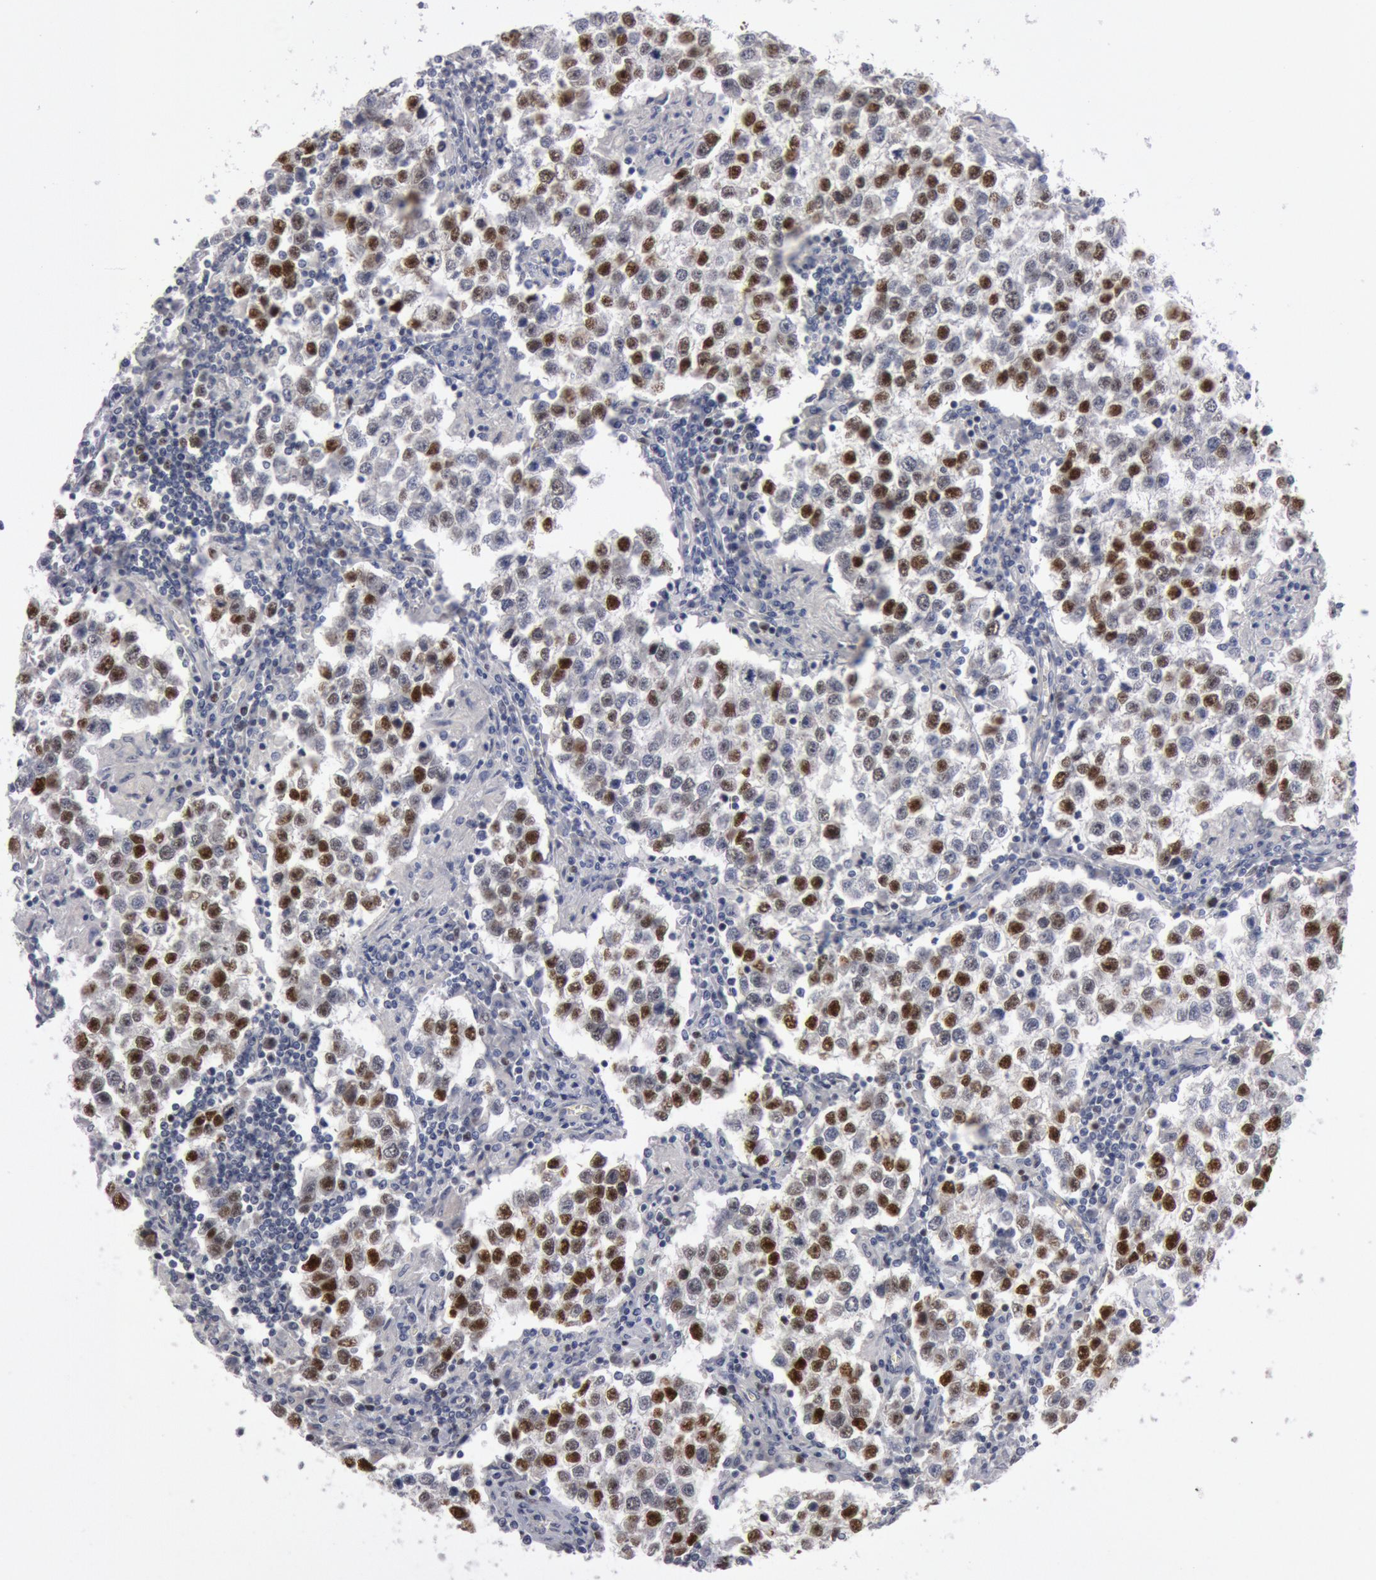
{"staining": {"intensity": "strong", "quantity": "25%-75%", "location": "nuclear"}, "tissue": "testis cancer", "cell_type": "Tumor cells", "image_type": "cancer", "snomed": [{"axis": "morphology", "description": "Seminoma, NOS"}, {"axis": "topography", "description": "Testis"}], "caption": "This histopathology image demonstrates immunohistochemistry staining of human testis cancer (seminoma), with high strong nuclear staining in about 25%-75% of tumor cells.", "gene": "WDHD1", "patient": {"sex": "male", "age": 36}}